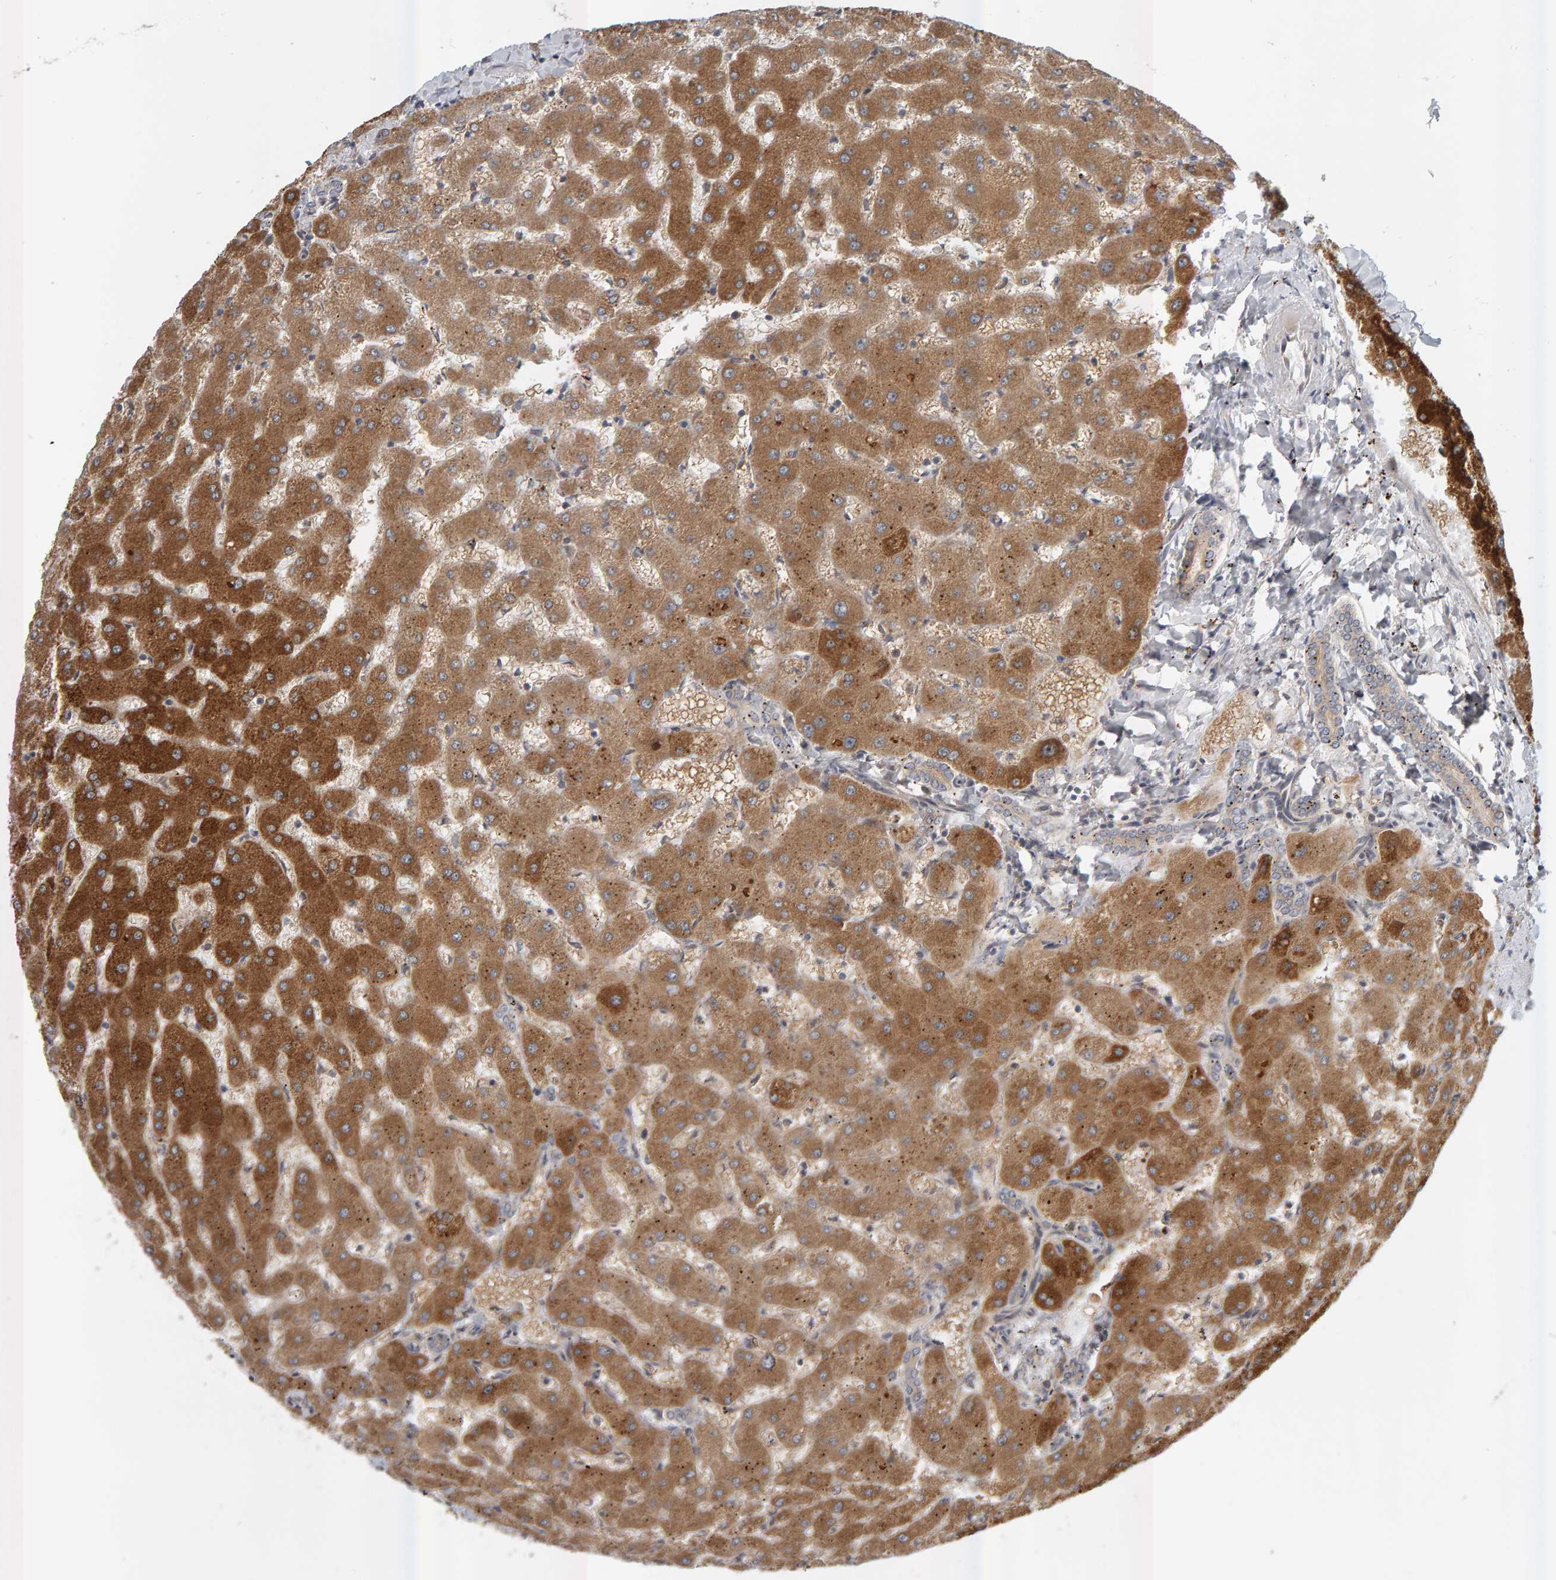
{"staining": {"intensity": "negative", "quantity": "none", "location": "none"}, "tissue": "liver", "cell_type": "Cholangiocytes", "image_type": "normal", "snomed": [{"axis": "morphology", "description": "Normal tissue, NOS"}, {"axis": "topography", "description": "Liver"}], "caption": "Immunohistochemistry (IHC) of unremarkable liver demonstrates no positivity in cholangiocytes.", "gene": "ZNF160", "patient": {"sex": "female", "age": 63}}